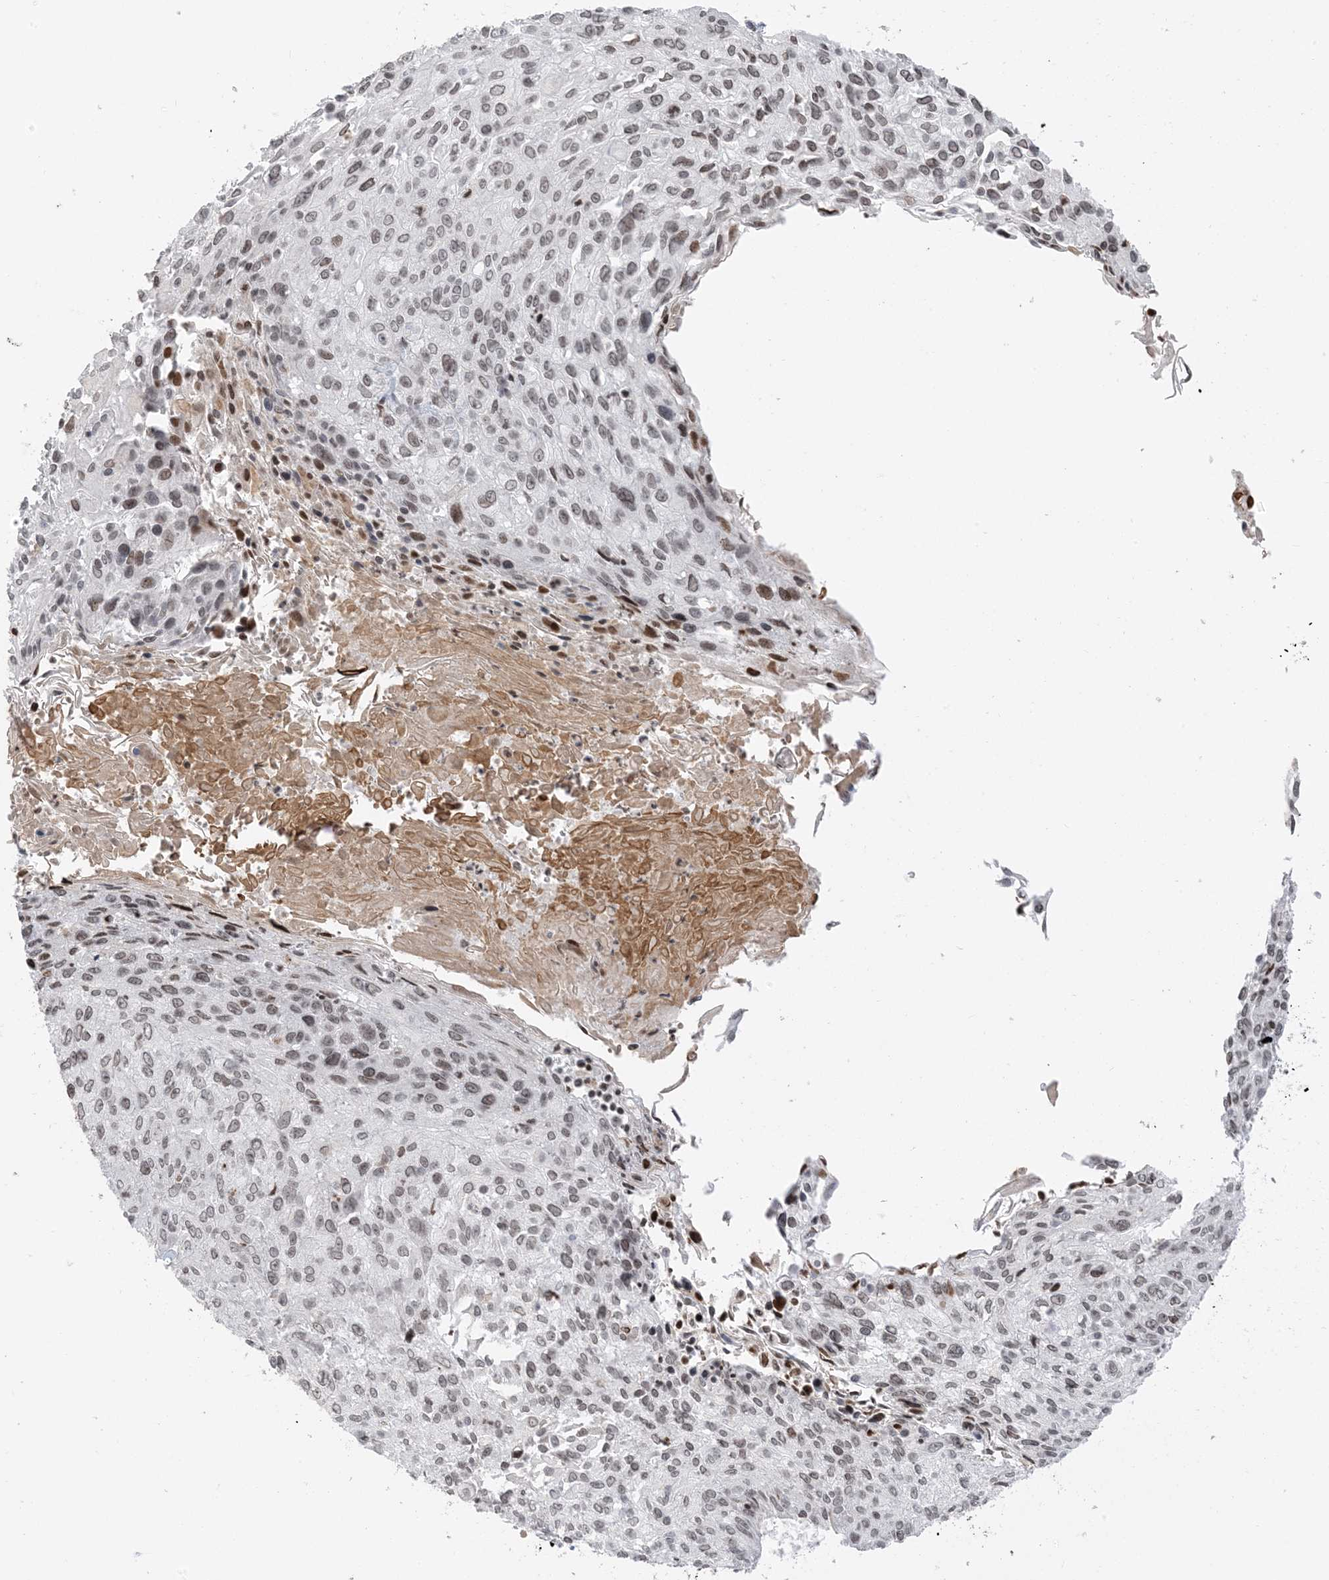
{"staining": {"intensity": "weak", "quantity": ">75%", "location": "nuclear"}, "tissue": "cervical cancer", "cell_type": "Tumor cells", "image_type": "cancer", "snomed": [{"axis": "morphology", "description": "Squamous cell carcinoma, NOS"}, {"axis": "topography", "description": "Cervix"}], "caption": "Brown immunohistochemical staining in cervical cancer (squamous cell carcinoma) displays weak nuclear staining in about >75% of tumor cells.", "gene": "METAP1D", "patient": {"sex": "female", "age": 51}}